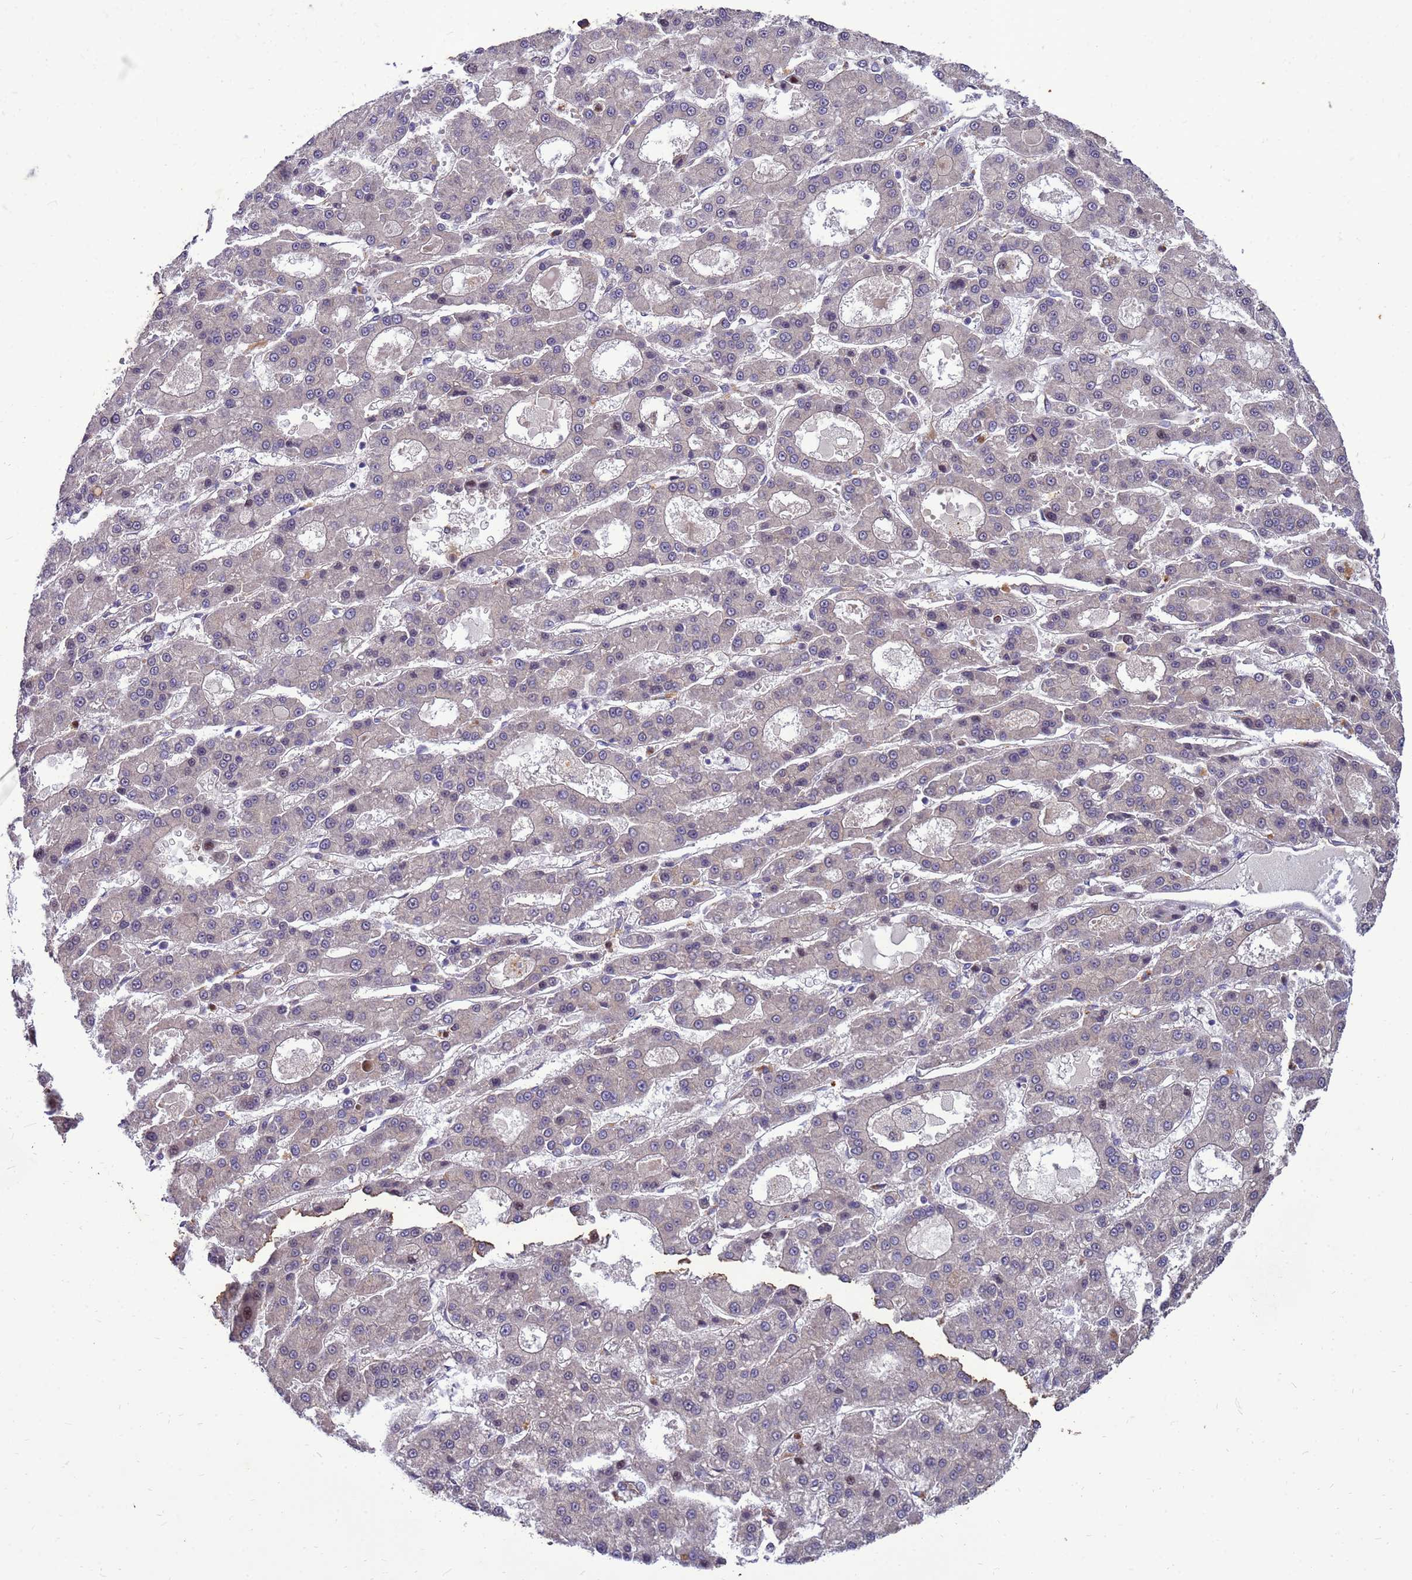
{"staining": {"intensity": "negative", "quantity": "none", "location": "none"}, "tissue": "liver cancer", "cell_type": "Tumor cells", "image_type": "cancer", "snomed": [{"axis": "morphology", "description": "Carcinoma, Hepatocellular, NOS"}, {"axis": "topography", "description": "Liver"}], "caption": "Immunohistochemical staining of hepatocellular carcinoma (liver) demonstrates no significant staining in tumor cells. (Stains: DAB (3,3'-diaminobenzidine) immunohistochemistry with hematoxylin counter stain, Microscopy: brightfield microscopy at high magnification).", "gene": "RNF215", "patient": {"sex": "male", "age": 70}}